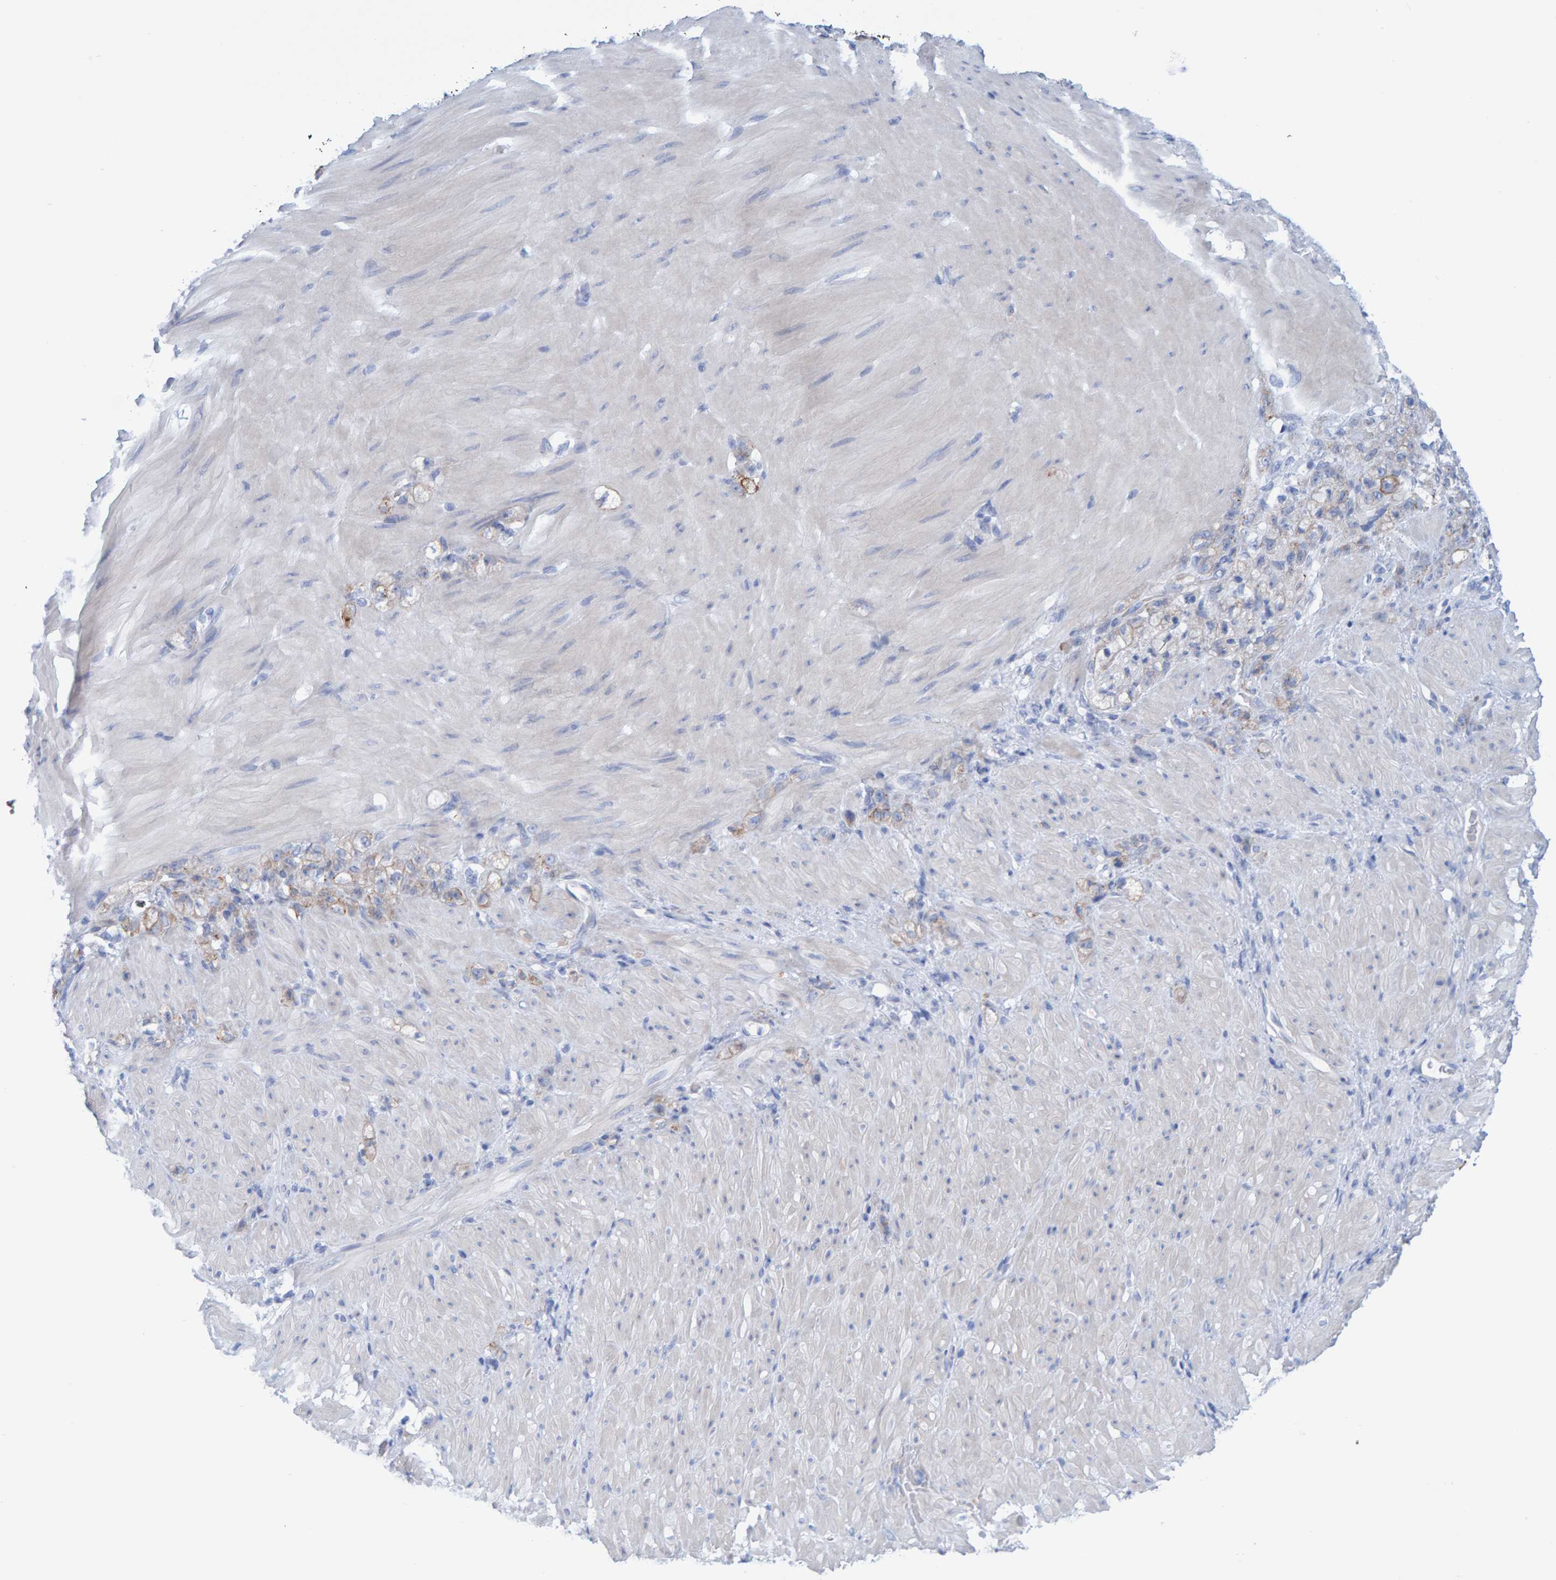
{"staining": {"intensity": "weak", "quantity": "<25%", "location": "cytoplasmic/membranous"}, "tissue": "stomach cancer", "cell_type": "Tumor cells", "image_type": "cancer", "snomed": [{"axis": "morphology", "description": "Normal tissue, NOS"}, {"axis": "morphology", "description": "Adenocarcinoma, NOS"}, {"axis": "topography", "description": "Stomach"}], "caption": "DAB immunohistochemical staining of human stomach adenocarcinoma exhibits no significant positivity in tumor cells.", "gene": "JAKMIP3", "patient": {"sex": "male", "age": 82}}